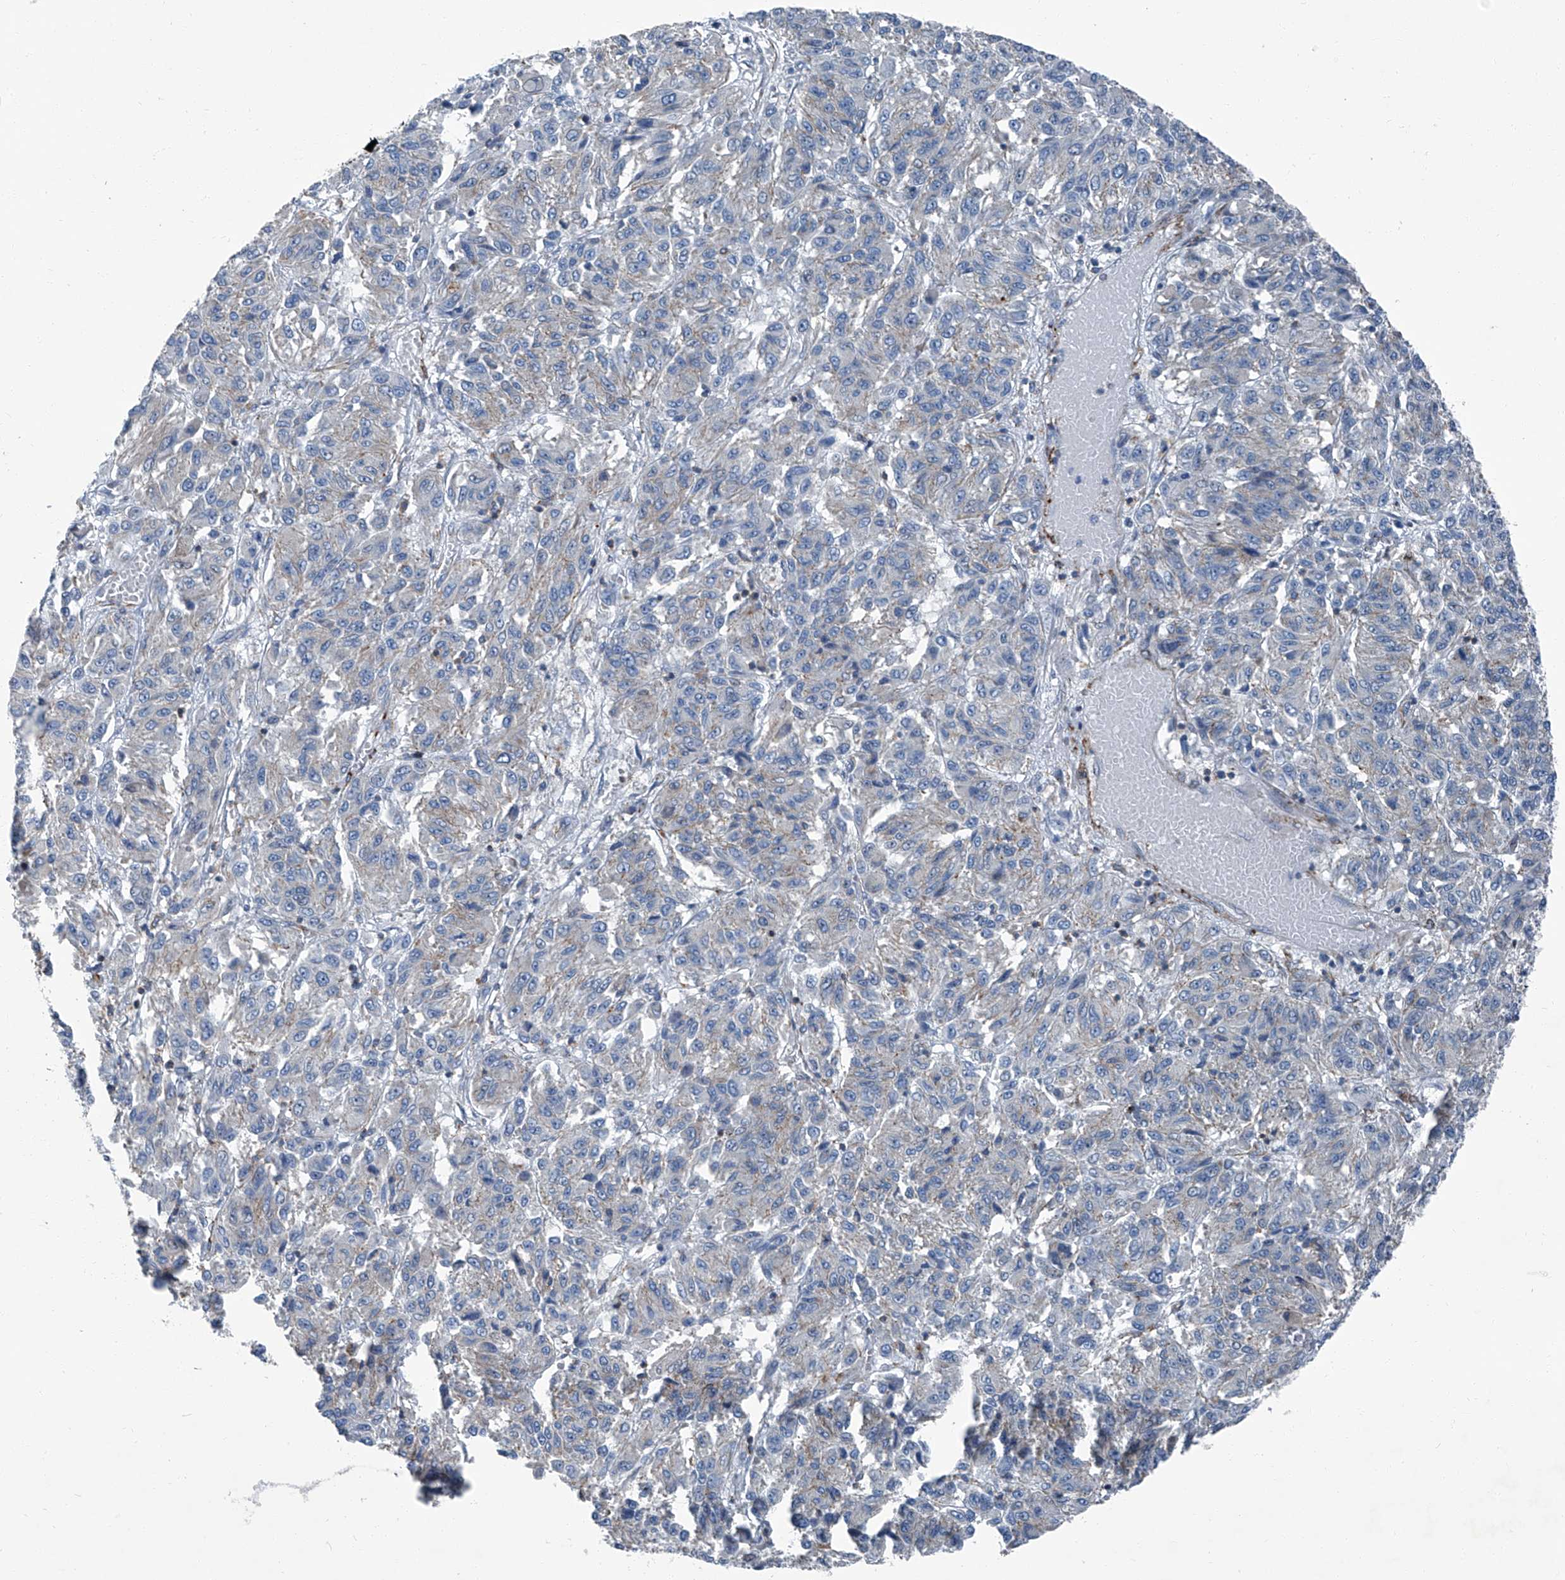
{"staining": {"intensity": "negative", "quantity": "none", "location": "none"}, "tissue": "melanoma", "cell_type": "Tumor cells", "image_type": "cancer", "snomed": [{"axis": "morphology", "description": "Malignant melanoma, Metastatic site"}, {"axis": "topography", "description": "Lung"}], "caption": "Malignant melanoma (metastatic site) was stained to show a protein in brown. There is no significant expression in tumor cells.", "gene": "SEPTIN7", "patient": {"sex": "male", "age": 64}}